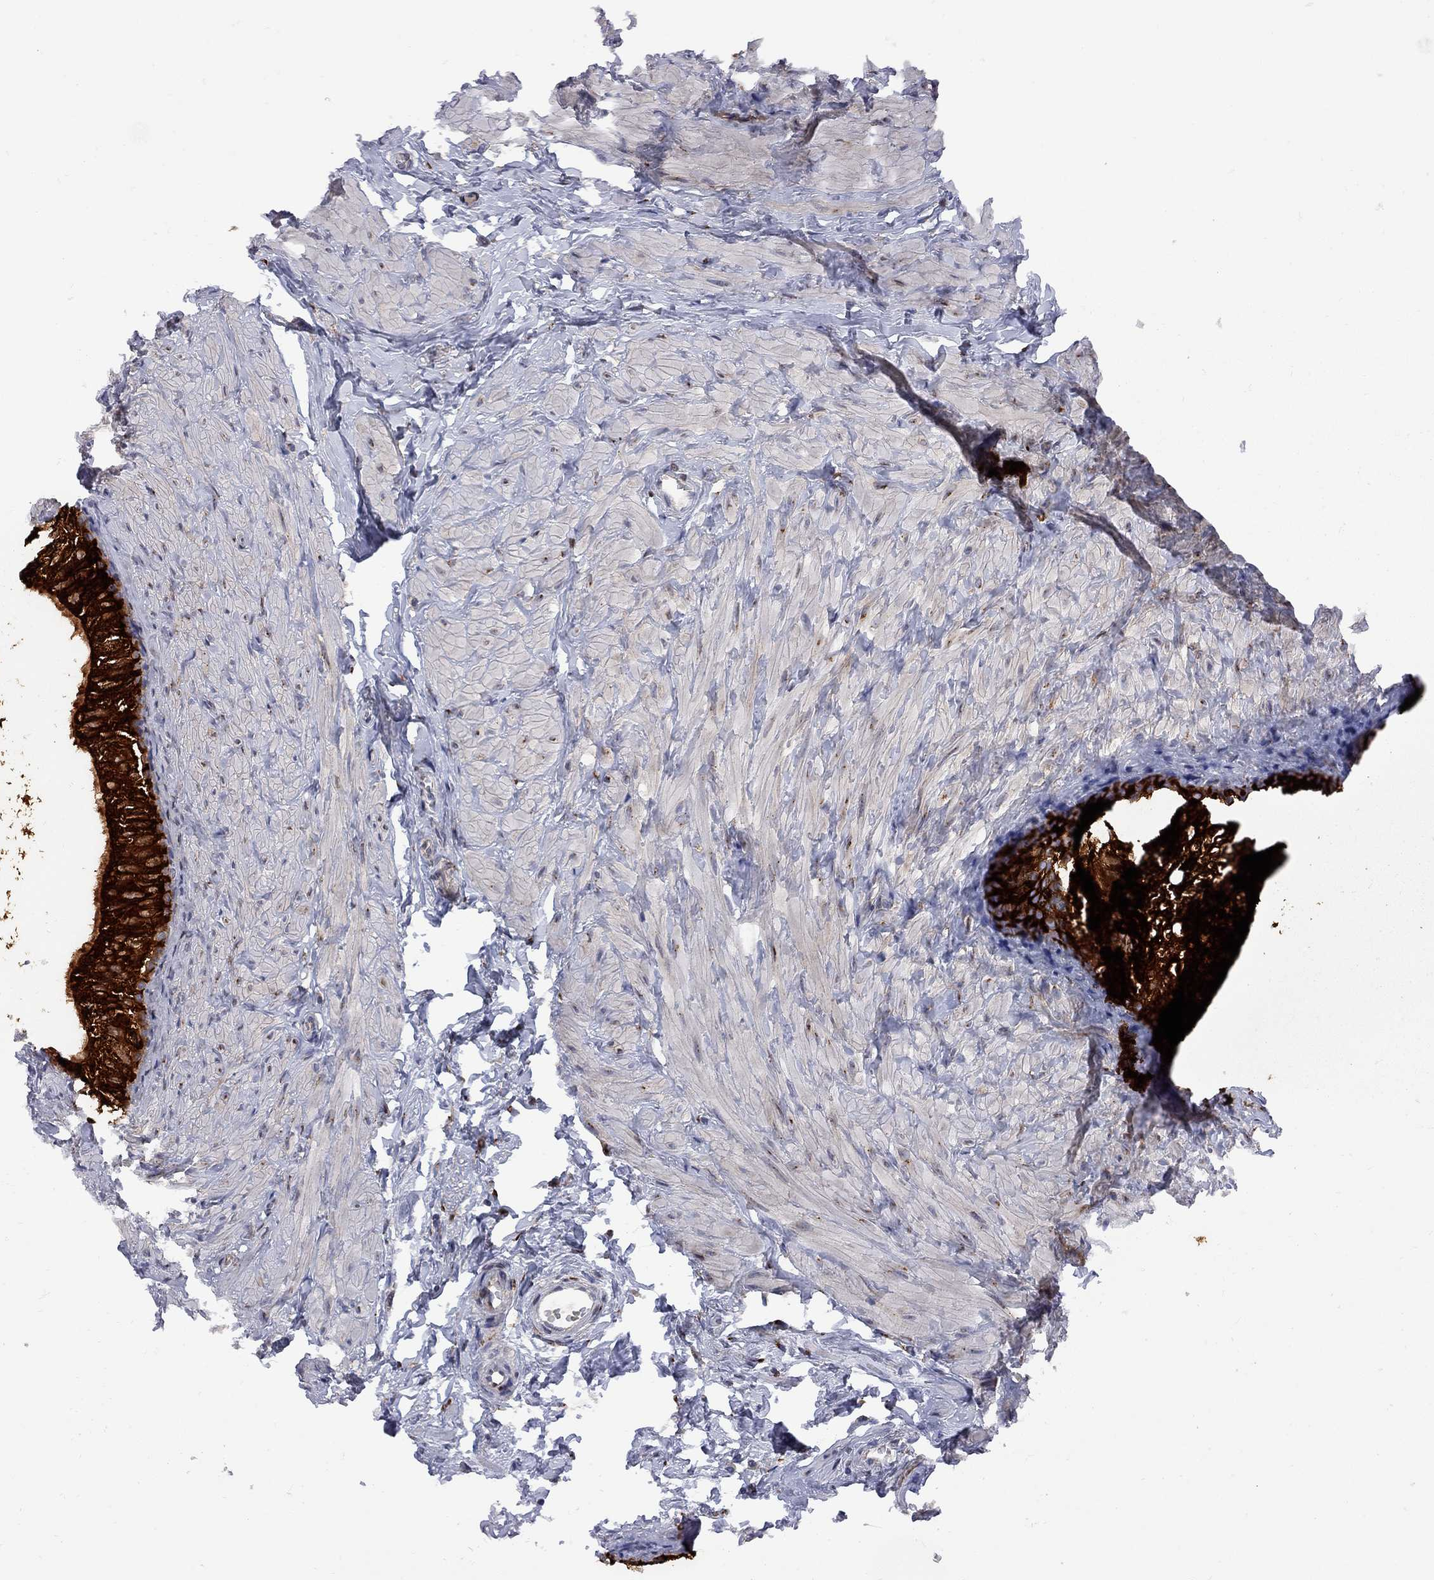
{"staining": {"intensity": "strong", "quantity": ">75%", "location": "cytoplasmic/membranous"}, "tissue": "epididymis", "cell_type": "Glandular cells", "image_type": "normal", "snomed": [{"axis": "morphology", "description": "Normal tissue, NOS"}, {"axis": "topography", "description": "Epididymis"}], "caption": "Protein staining of benign epididymis shows strong cytoplasmic/membranous staining in approximately >75% of glandular cells.", "gene": "MTHFR", "patient": {"sex": "male", "age": 32}}